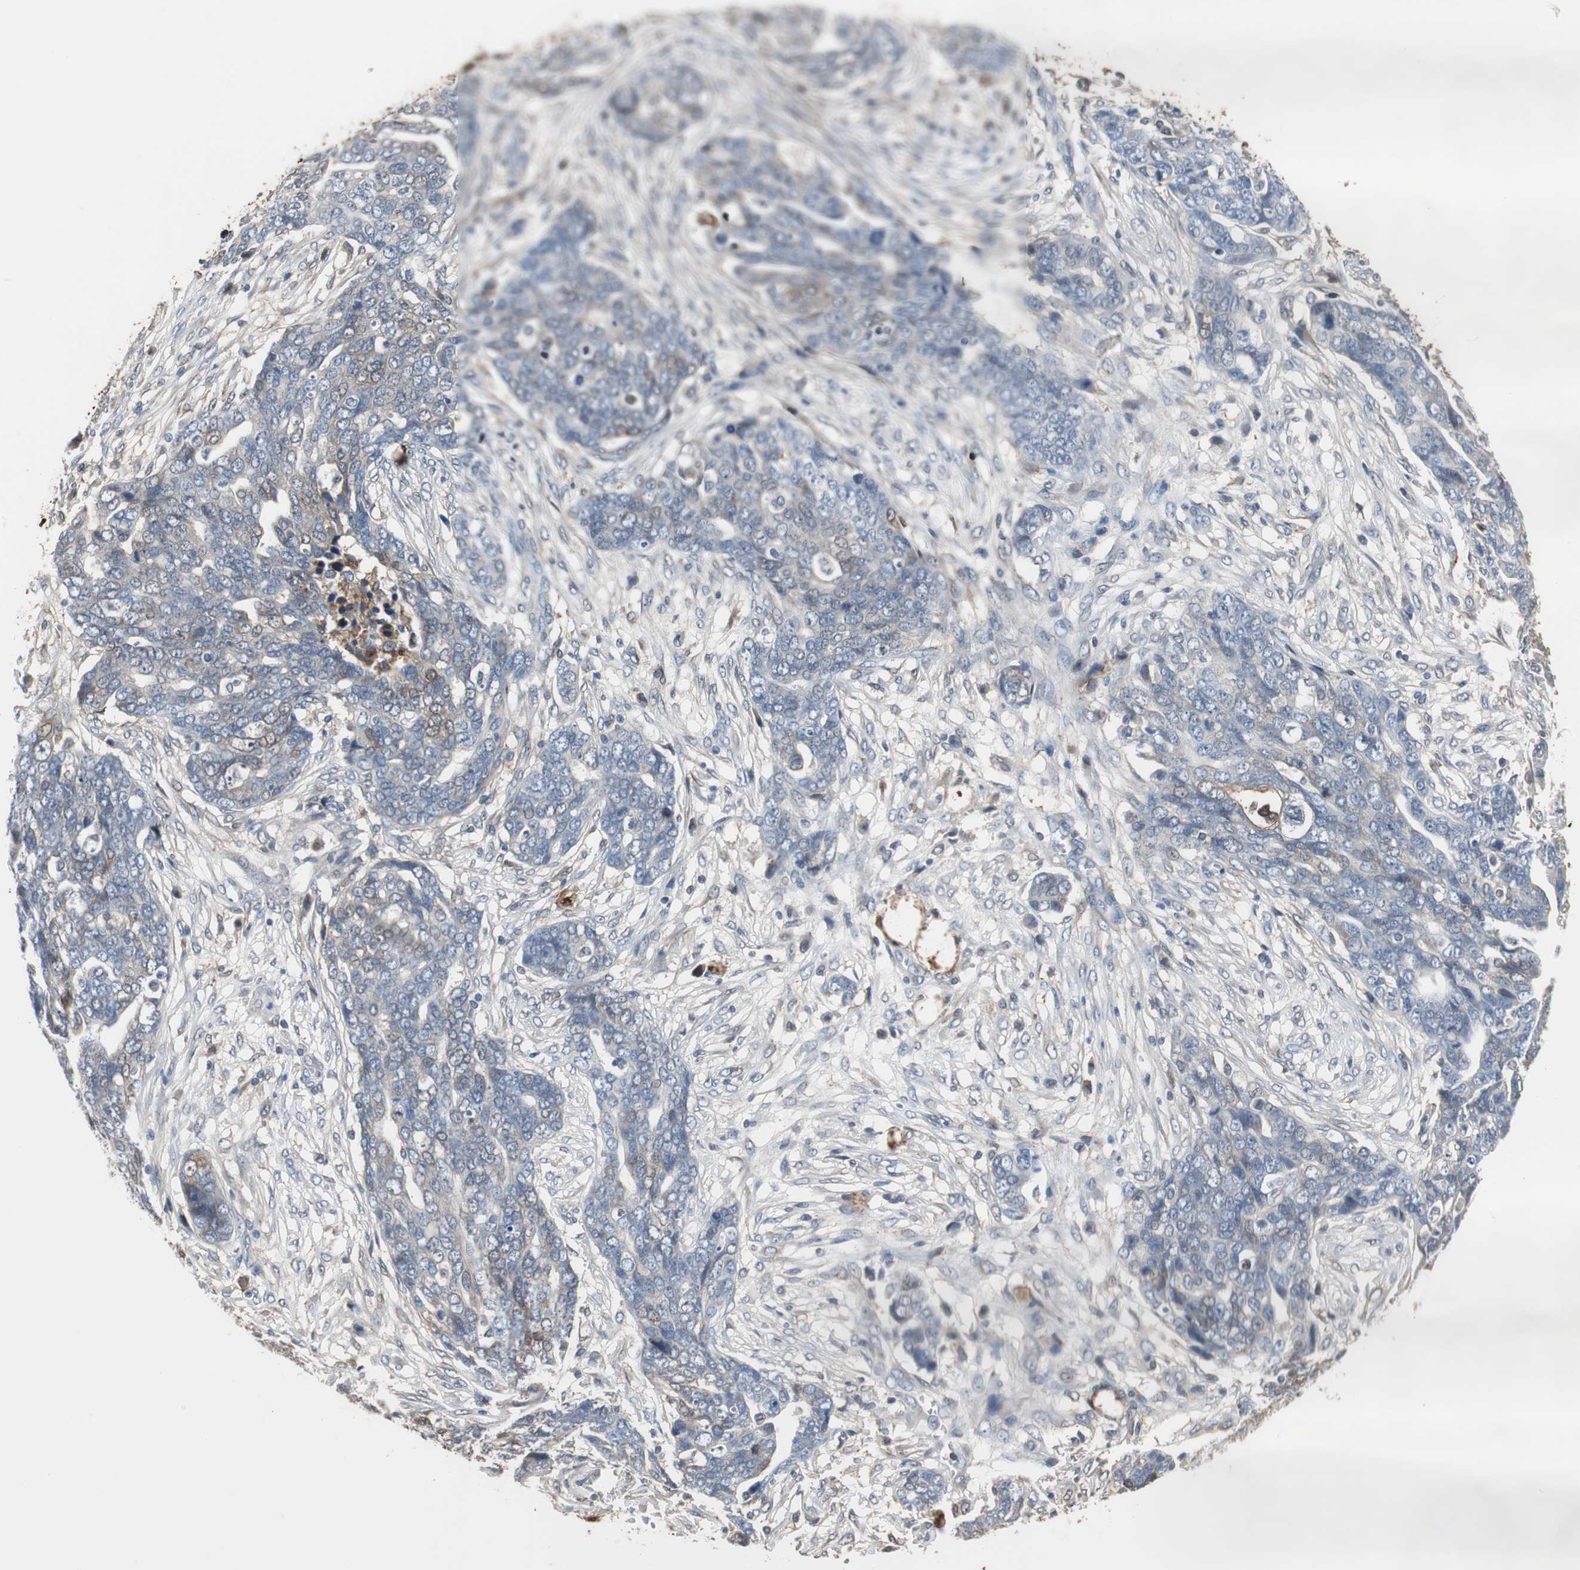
{"staining": {"intensity": "weak", "quantity": "<25%", "location": "cytoplasmic/membranous"}, "tissue": "ovarian cancer", "cell_type": "Tumor cells", "image_type": "cancer", "snomed": [{"axis": "morphology", "description": "Normal tissue, NOS"}, {"axis": "morphology", "description": "Cystadenocarcinoma, serous, NOS"}, {"axis": "topography", "description": "Fallopian tube"}, {"axis": "topography", "description": "Ovary"}], "caption": "This is an IHC micrograph of human serous cystadenocarcinoma (ovarian). There is no positivity in tumor cells.", "gene": "ANXA4", "patient": {"sex": "female", "age": 56}}